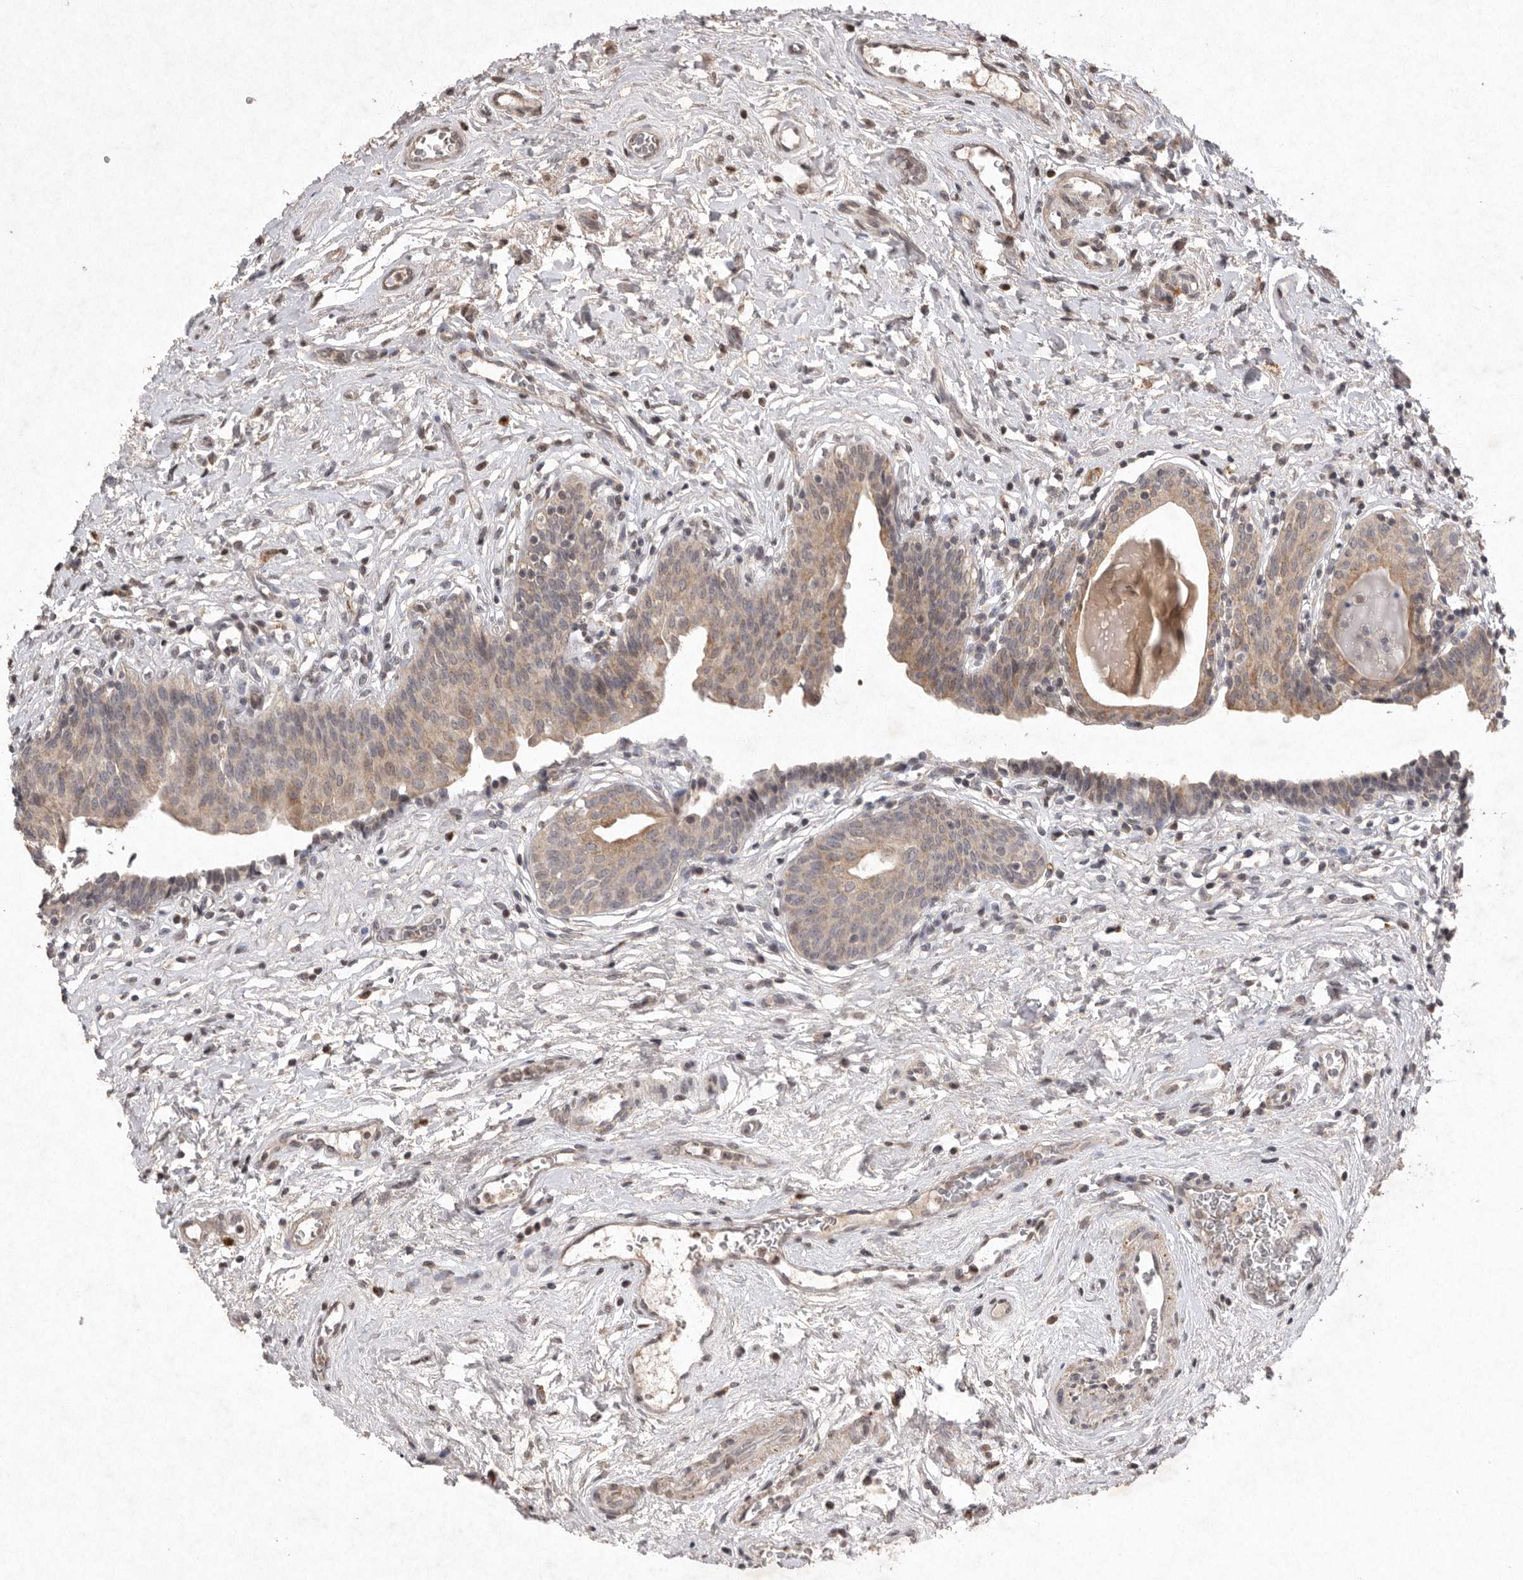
{"staining": {"intensity": "weak", "quantity": ">75%", "location": "cytoplasmic/membranous"}, "tissue": "urinary bladder", "cell_type": "Urothelial cells", "image_type": "normal", "snomed": [{"axis": "morphology", "description": "Normal tissue, NOS"}, {"axis": "topography", "description": "Urinary bladder"}], "caption": "DAB immunohistochemical staining of benign urinary bladder displays weak cytoplasmic/membranous protein expression in about >75% of urothelial cells. Nuclei are stained in blue.", "gene": "APLNR", "patient": {"sex": "male", "age": 83}}